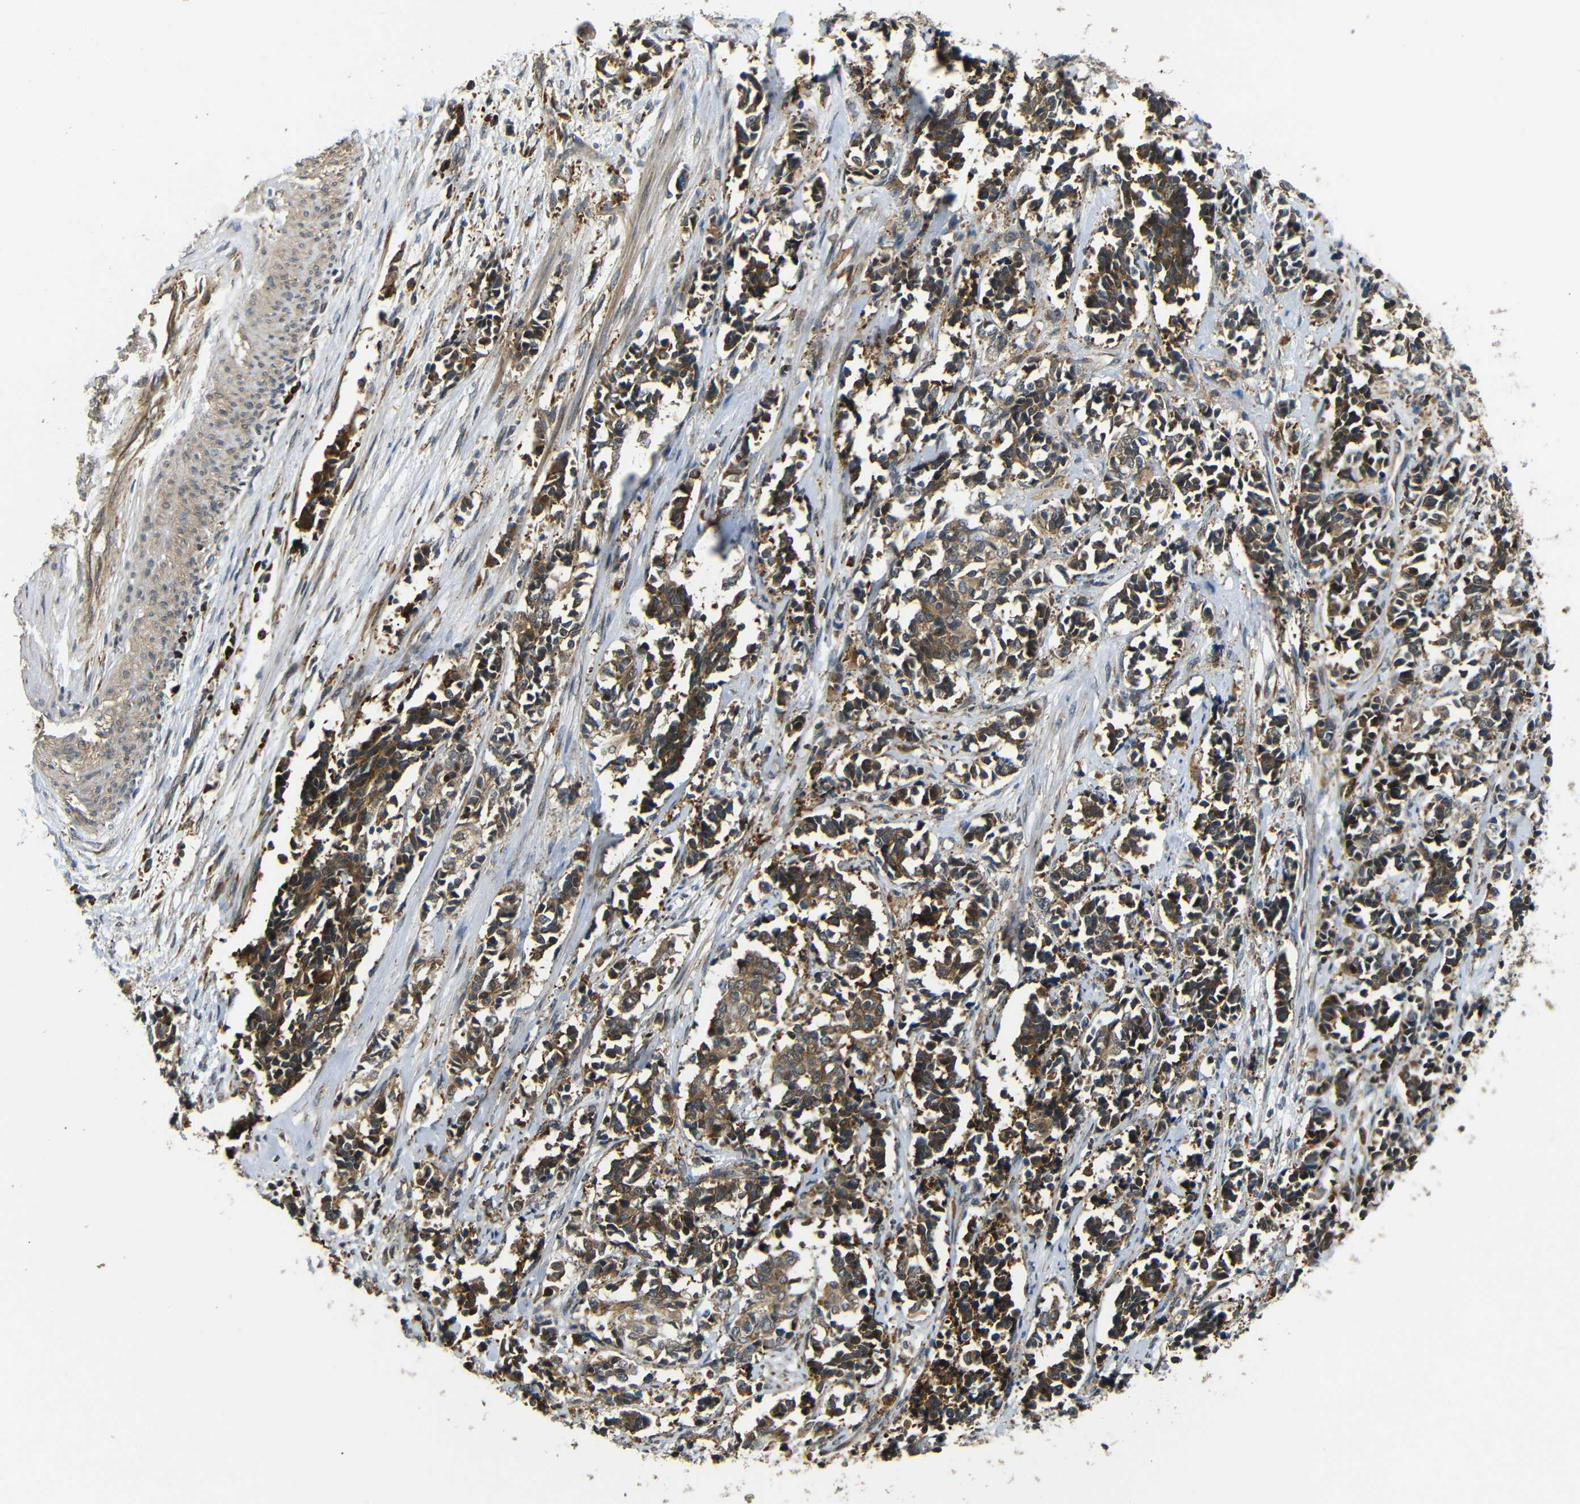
{"staining": {"intensity": "strong", "quantity": ">75%", "location": "cytoplasmic/membranous"}, "tissue": "cervical cancer", "cell_type": "Tumor cells", "image_type": "cancer", "snomed": [{"axis": "morphology", "description": "Squamous cell carcinoma, NOS"}, {"axis": "topography", "description": "Cervix"}], "caption": "A brown stain highlights strong cytoplasmic/membranous positivity of a protein in cervical squamous cell carcinoma tumor cells. The staining is performed using DAB brown chromogen to label protein expression. The nuclei are counter-stained blue using hematoxylin.", "gene": "EPHB2", "patient": {"sex": "female", "age": 35}}